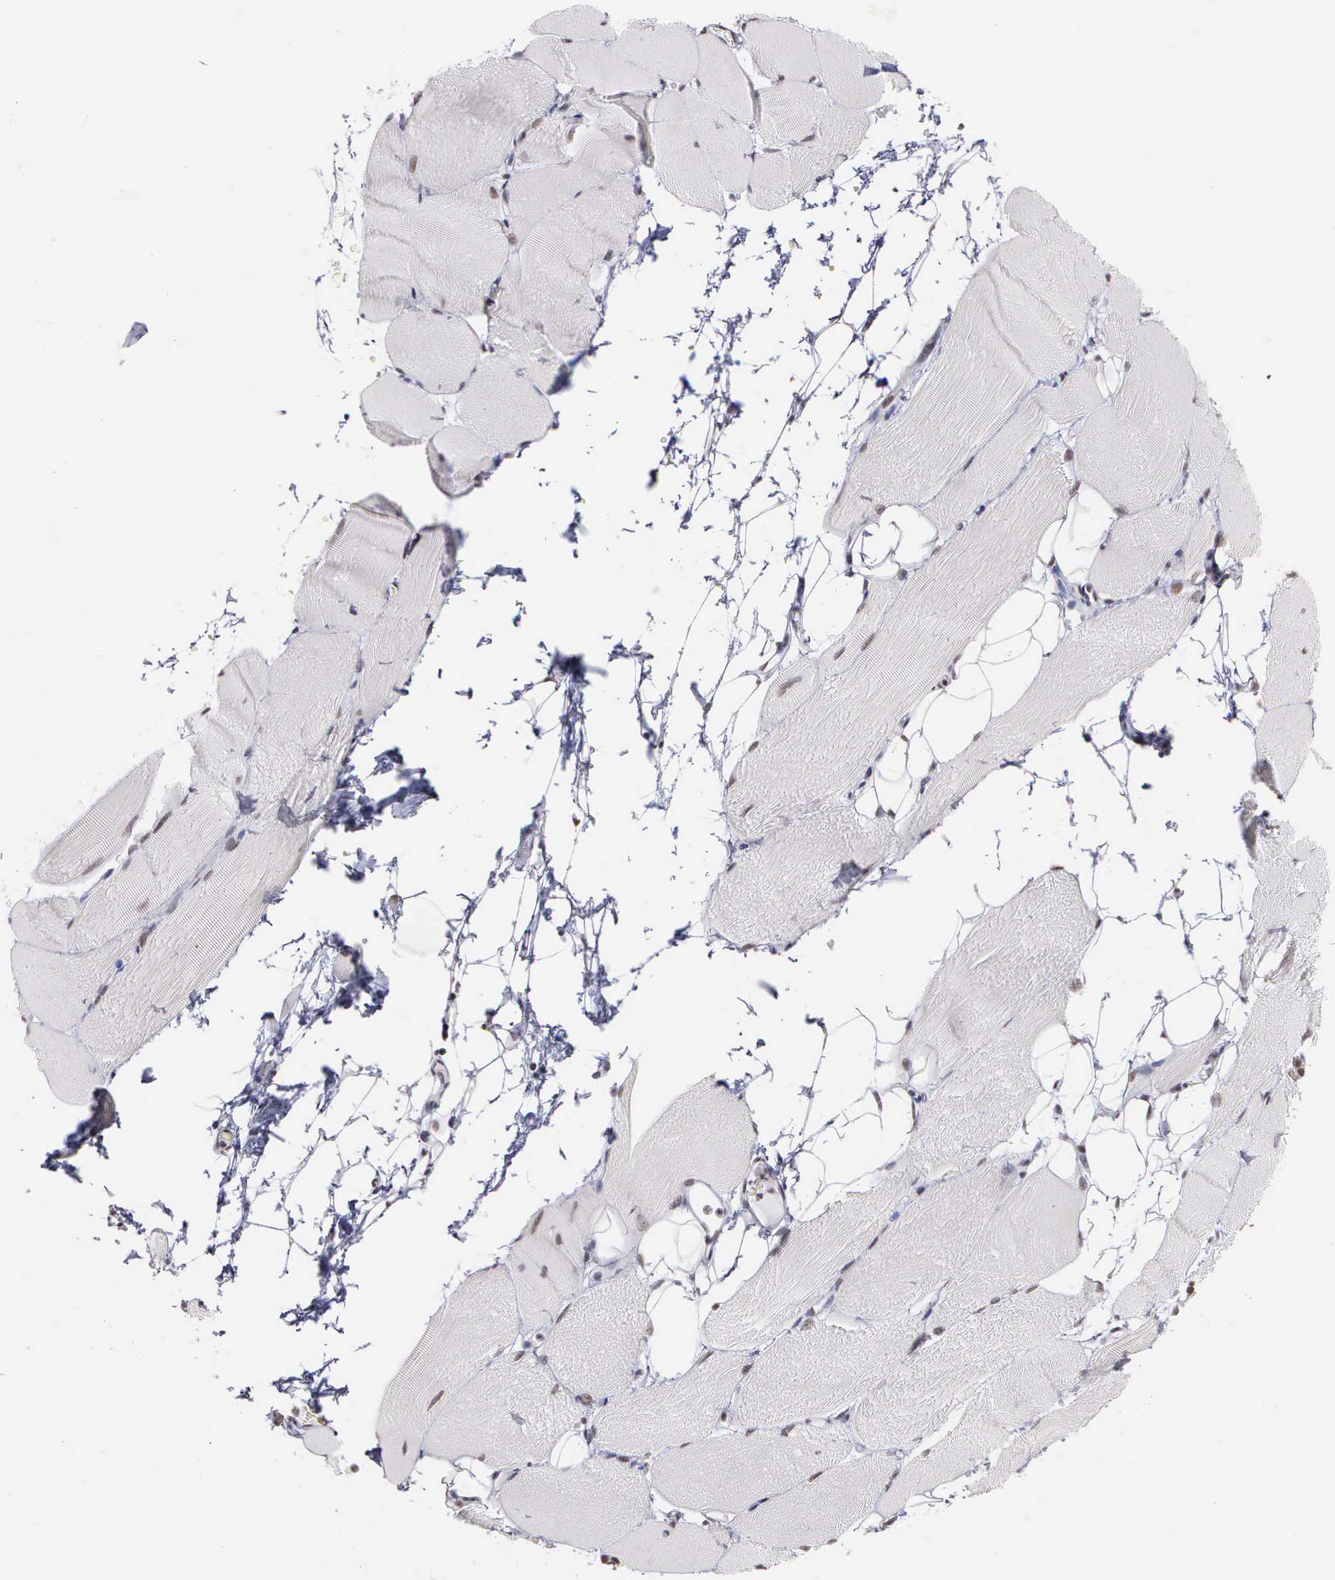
{"staining": {"intensity": "negative", "quantity": "none", "location": "none"}, "tissue": "skeletal muscle", "cell_type": "Myocytes", "image_type": "normal", "snomed": [{"axis": "morphology", "description": "Normal tissue, NOS"}, {"axis": "topography", "description": "Skeletal muscle"}, {"axis": "topography", "description": "Parathyroid gland"}], "caption": "A histopathology image of human skeletal muscle is negative for staining in myocytes. (DAB IHC with hematoxylin counter stain).", "gene": "CSTF2", "patient": {"sex": "female", "age": 37}}